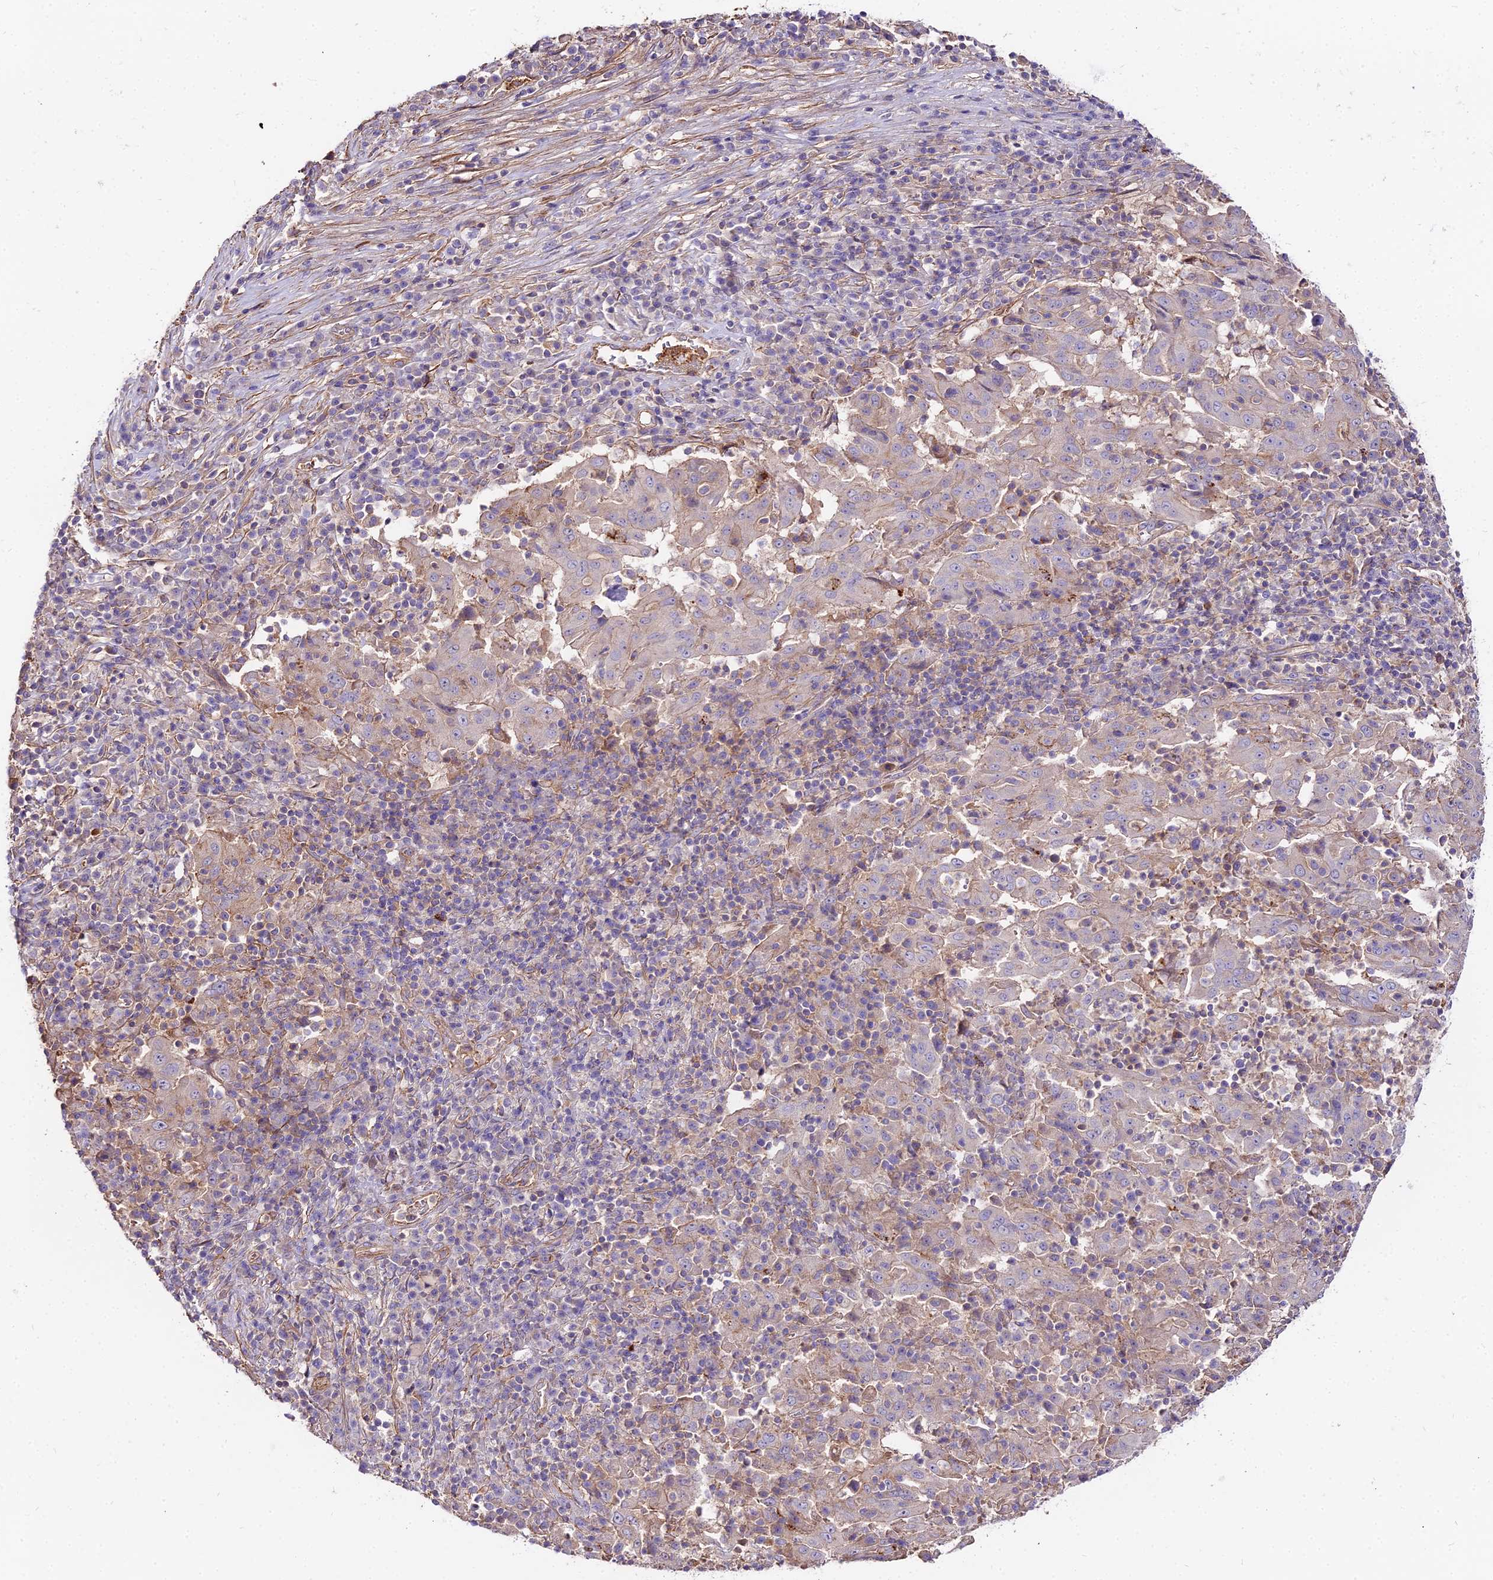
{"staining": {"intensity": "negative", "quantity": "none", "location": "none"}, "tissue": "pancreatic cancer", "cell_type": "Tumor cells", "image_type": "cancer", "snomed": [{"axis": "morphology", "description": "Adenocarcinoma, NOS"}, {"axis": "topography", "description": "Pancreas"}], "caption": "A high-resolution histopathology image shows immunohistochemistry (IHC) staining of pancreatic adenocarcinoma, which shows no significant positivity in tumor cells.", "gene": "GLYAT", "patient": {"sex": "male", "age": 63}}